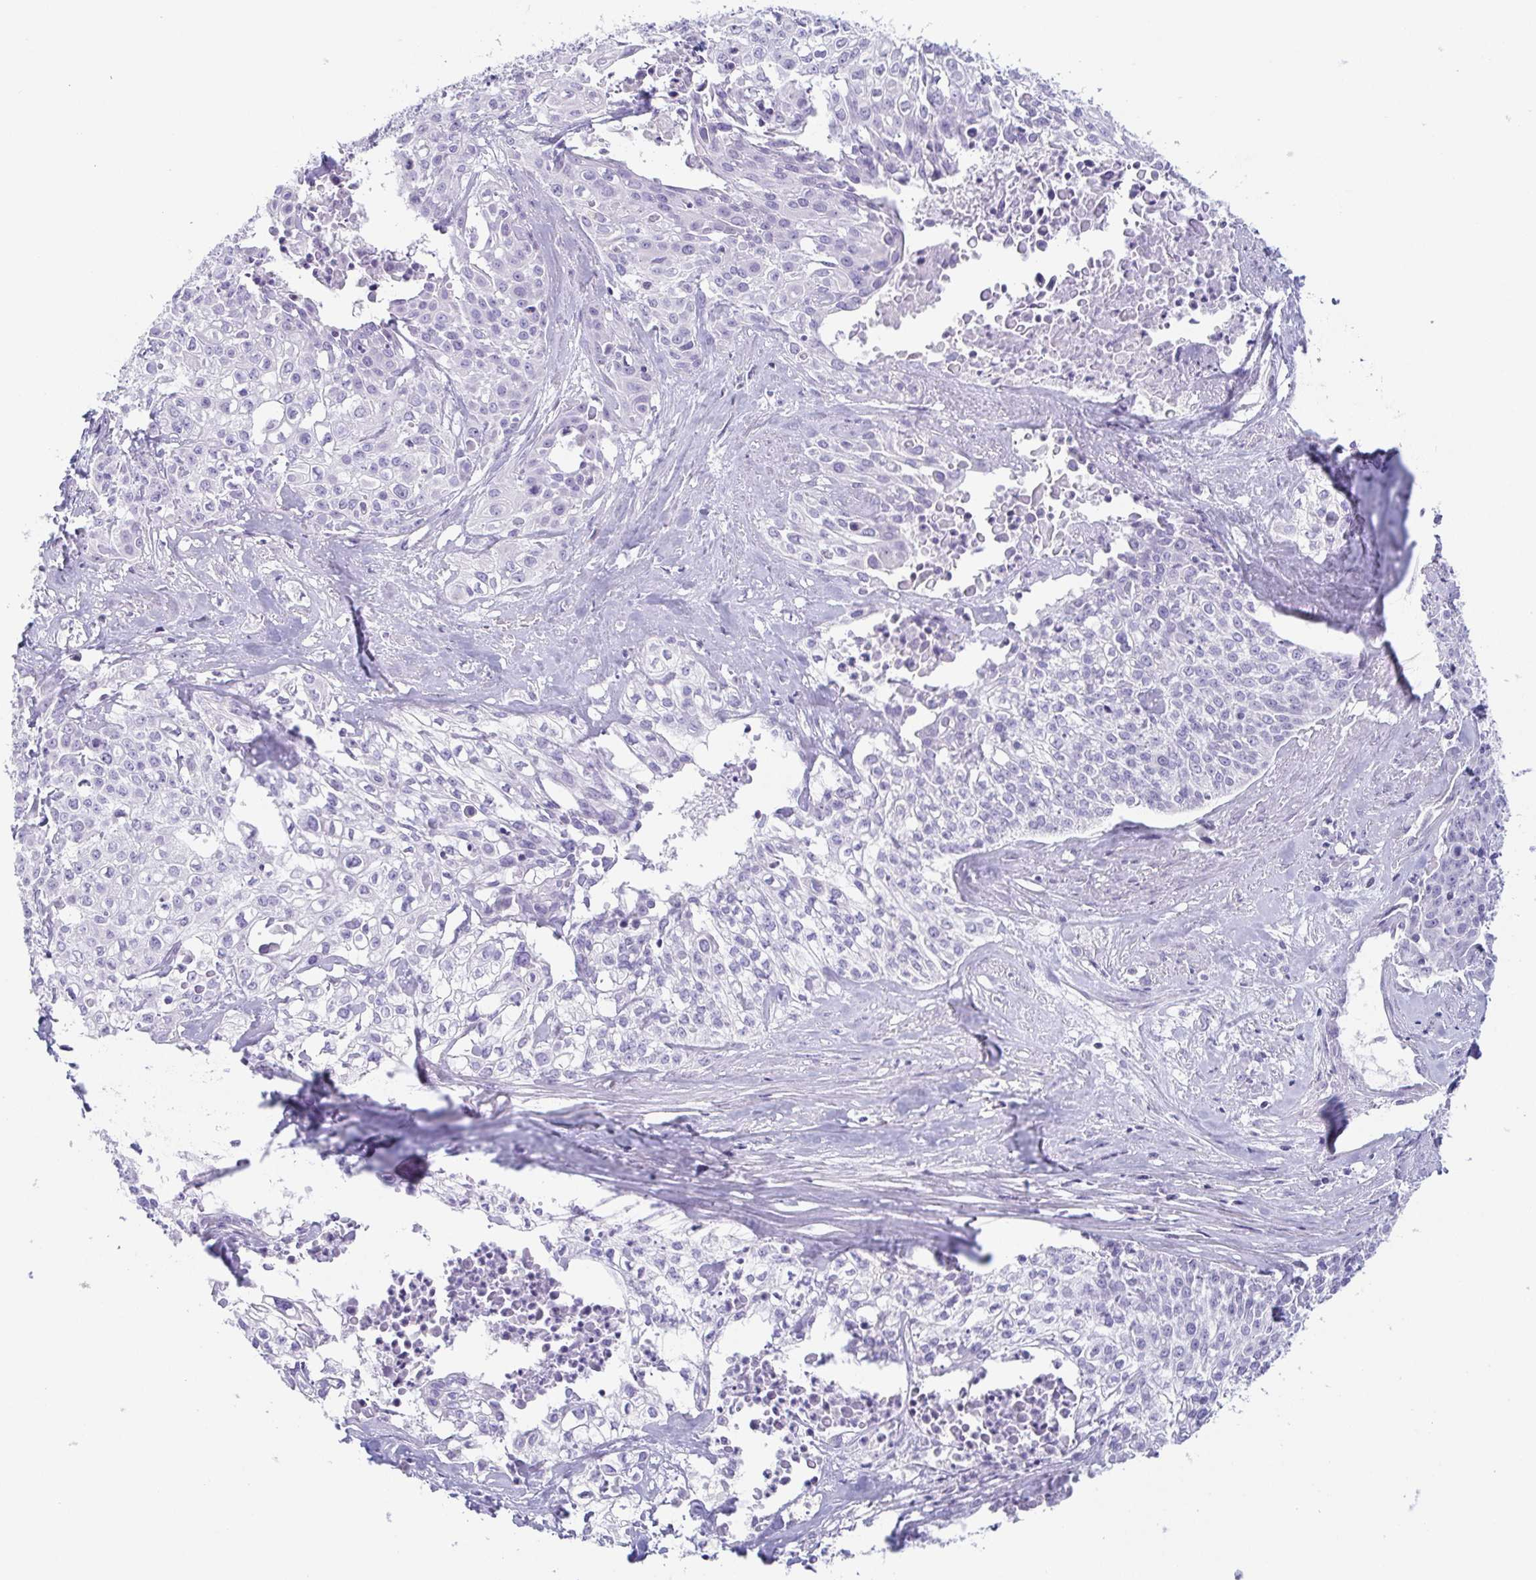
{"staining": {"intensity": "negative", "quantity": "none", "location": "none"}, "tissue": "cervical cancer", "cell_type": "Tumor cells", "image_type": "cancer", "snomed": [{"axis": "morphology", "description": "Squamous cell carcinoma, NOS"}, {"axis": "topography", "description": "Cervix"}], "caption": "This is an immunohistochemistry (IHC) histopathology image of human cervical squamous cell carcinoma. There is no expression in tumor cells.", "gene": "PRR27", "patient": {"sex": "female", "age": 39}}